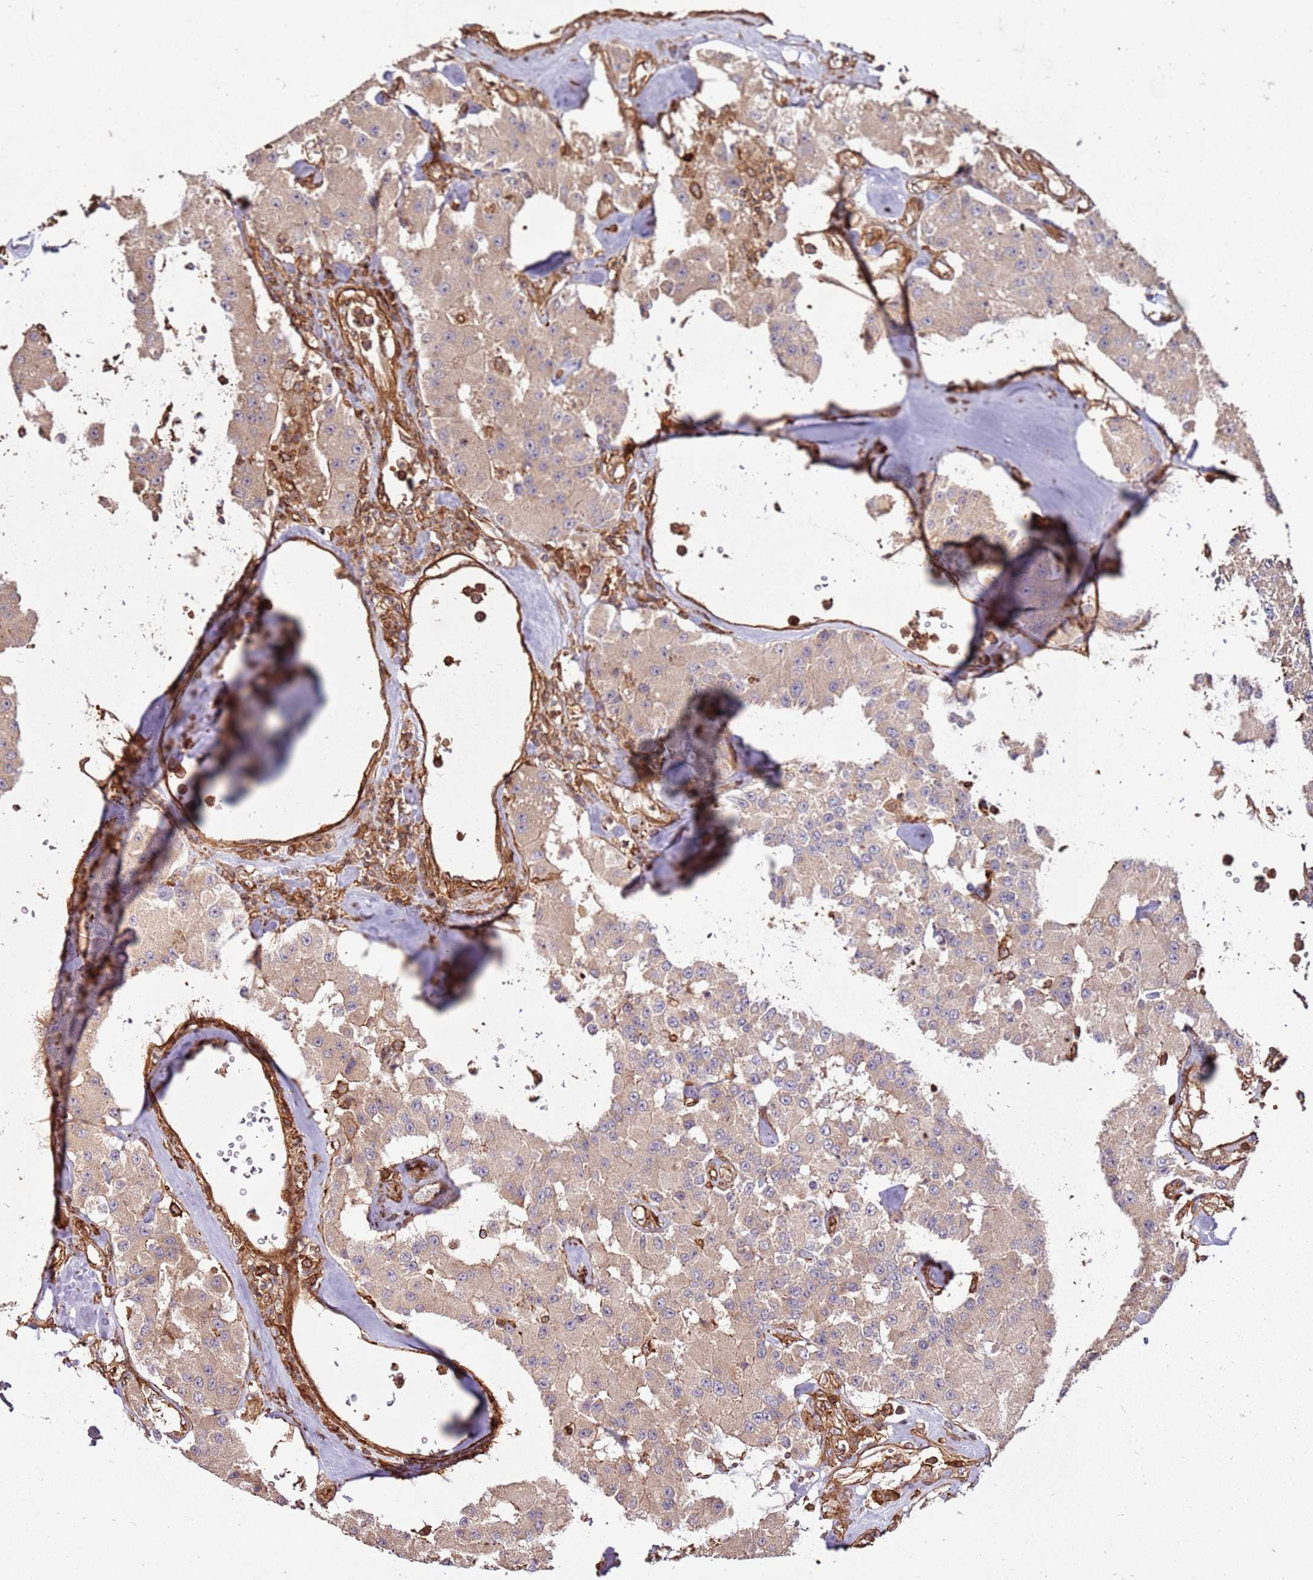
{"staining": {"intensity": "weak", "quantity": "25%-75%", "location": "cytoplasmic/membranous"}, "tissue": "carcinoid", "cell_type": "Tumor cells", "image_type": "cancer", "snomed": [{"axis": "morphology", "description": "Carcinoid, malignant, NOS"}, {"axis": "topography", "description": "Pancreas"}], "caption": "A histopathology image of human carcinoid stained for a protein reveals weak cytoplasmic/membranous brown staining in tumor cells.", "gene": "ACVR2A", "patient": {"sex": "male", "age": 41}}